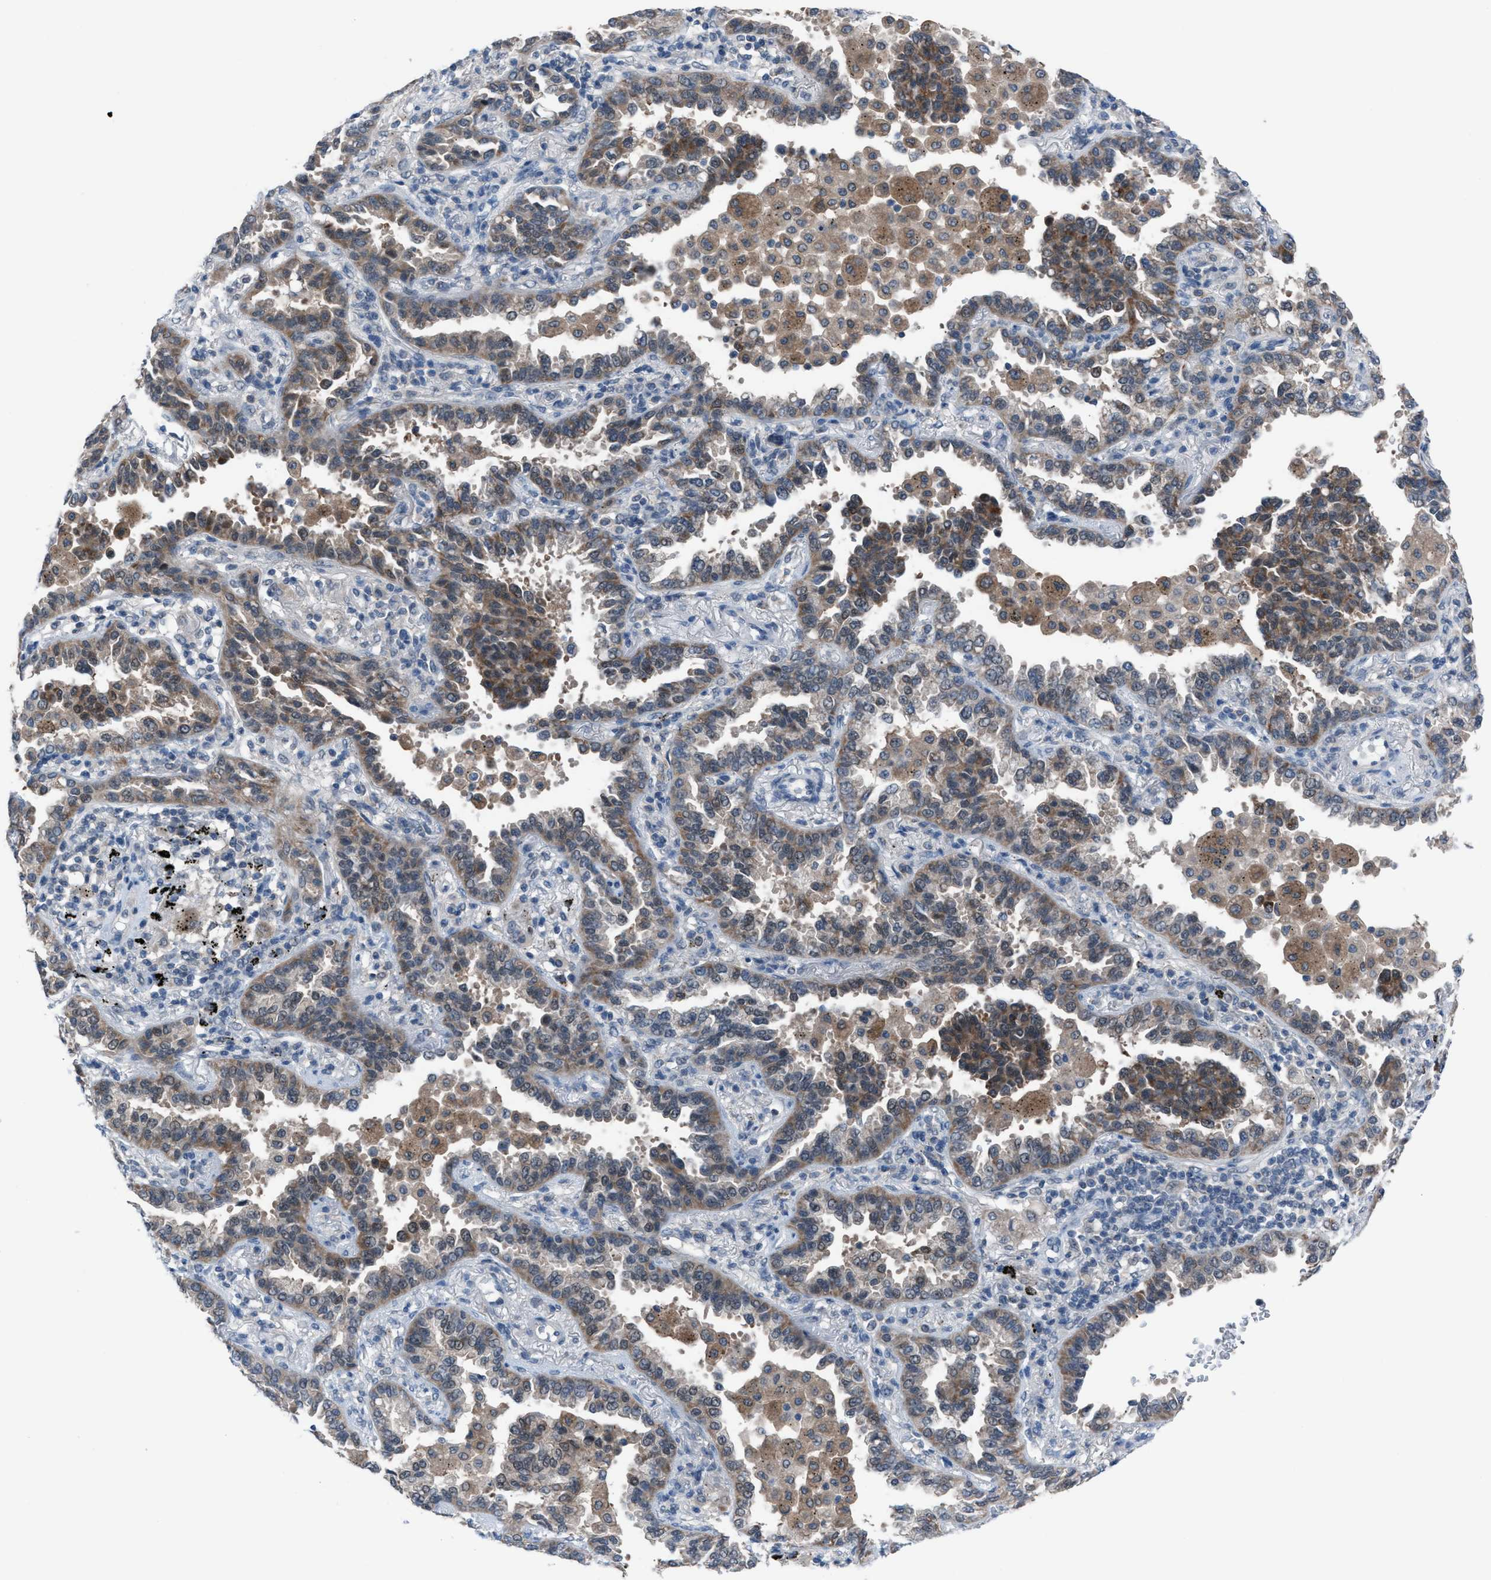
{"staining": {"intensity": "moderate", "quantity": ">75%", "location": "cytoplasmic/membranous"}, "tissue": "lung cancer", "cell_type": "Tumor cells", "image_type": "cancer", "snomed": [{"axis": "morphology", "description": "Normal tissue, NOS"}, {"axis": "morphology", "description": "Adenocarcinoma, NOS"}, {"axis": "topography", "description": "Lung"}], "caption": "Protein expression by immunohistochemistry (IHC) shows moderate cytoplasmic/membranous expression in about >75% of tumor cells in lung cancer.", "gene": "ANAPC11", "patient": {"sex": "male", "age": 59}}